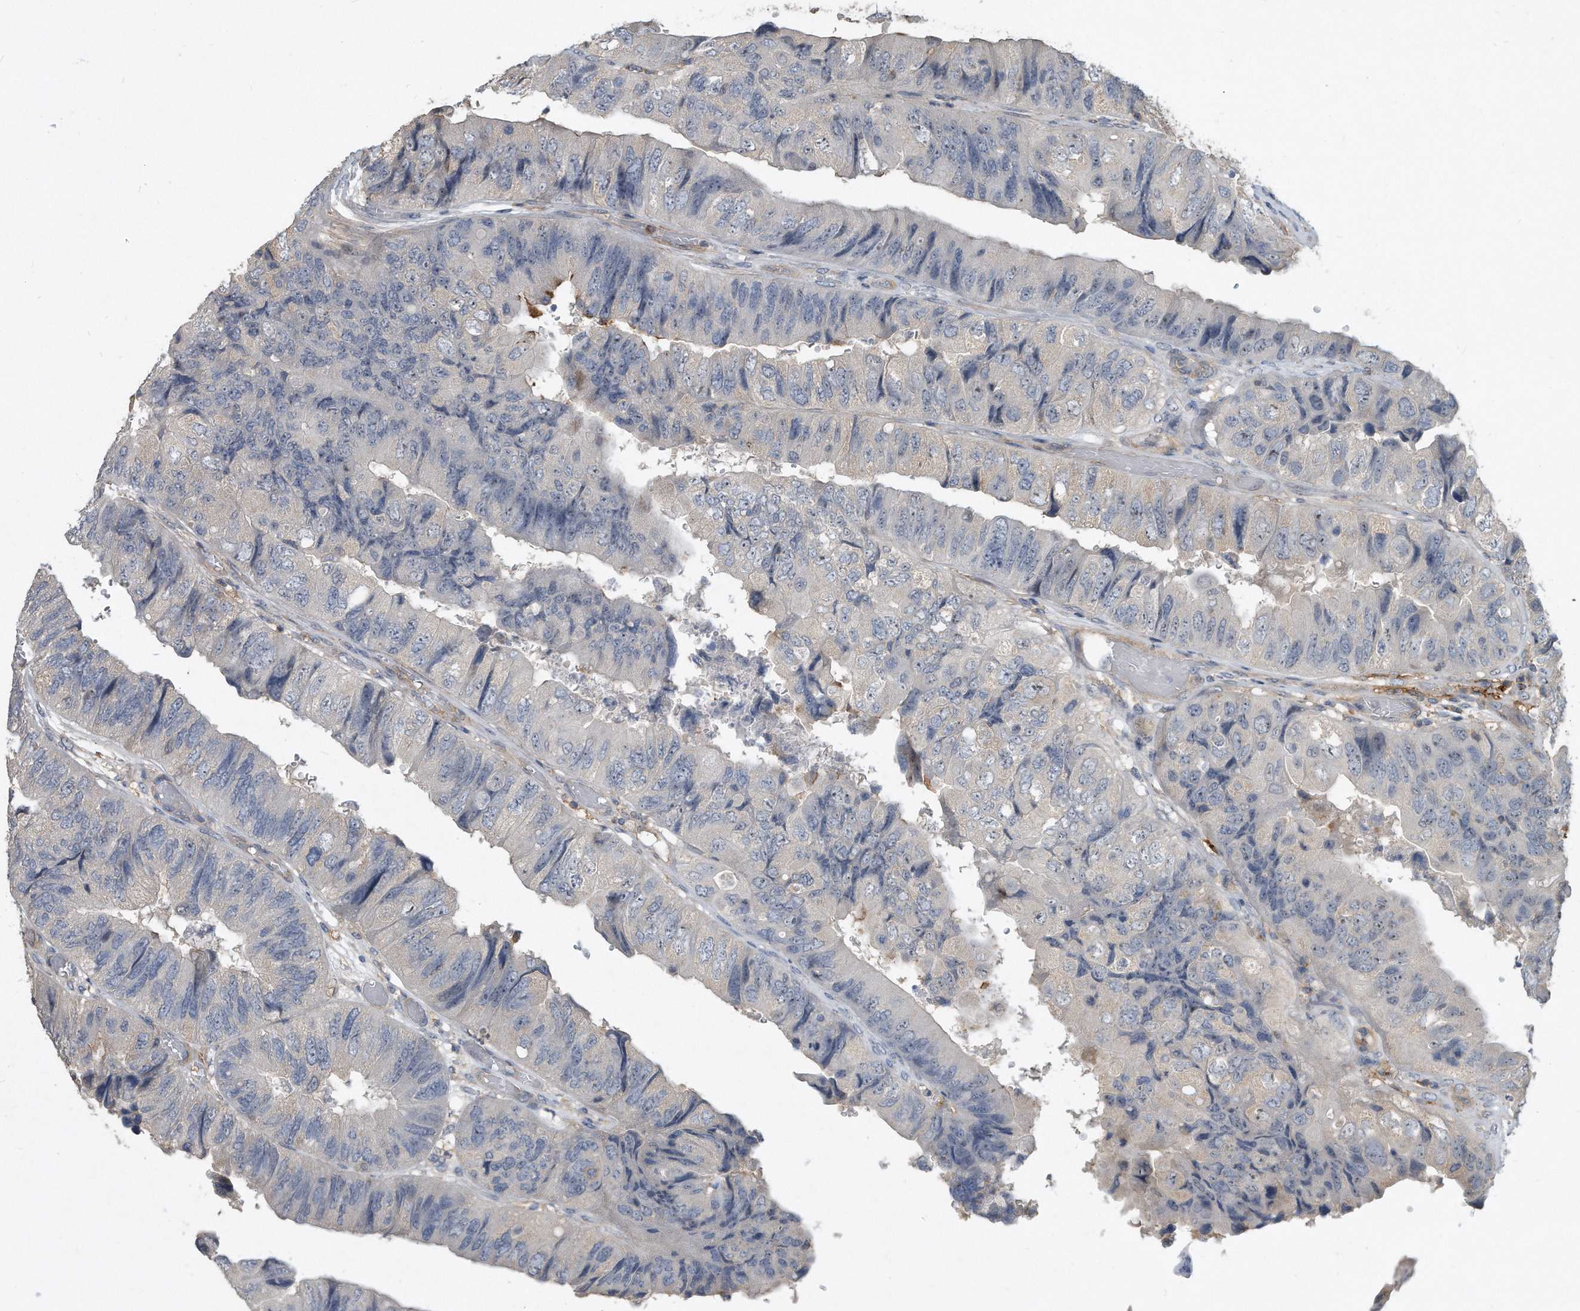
{"staining": {"intensity": "moderate", "quantity": "<25%", "location": "nuclear"}, "tissue": "colorectal cancer", "cell_type": "Tumor cells", "image_type": "cancer", "snomed": [{"axis": "morphology", "description": "Adenocarcinoma, NOS"}, {"axis": "topography", "description": "Rectum"}], "caption": "Colorectal cancer was stained to show a protein in brown. There is low levels of moderate nuclear positivity in about <25% of tumor cells.", "gene": "PGBD2", "patient": {"sex": "male", "age": 63}}